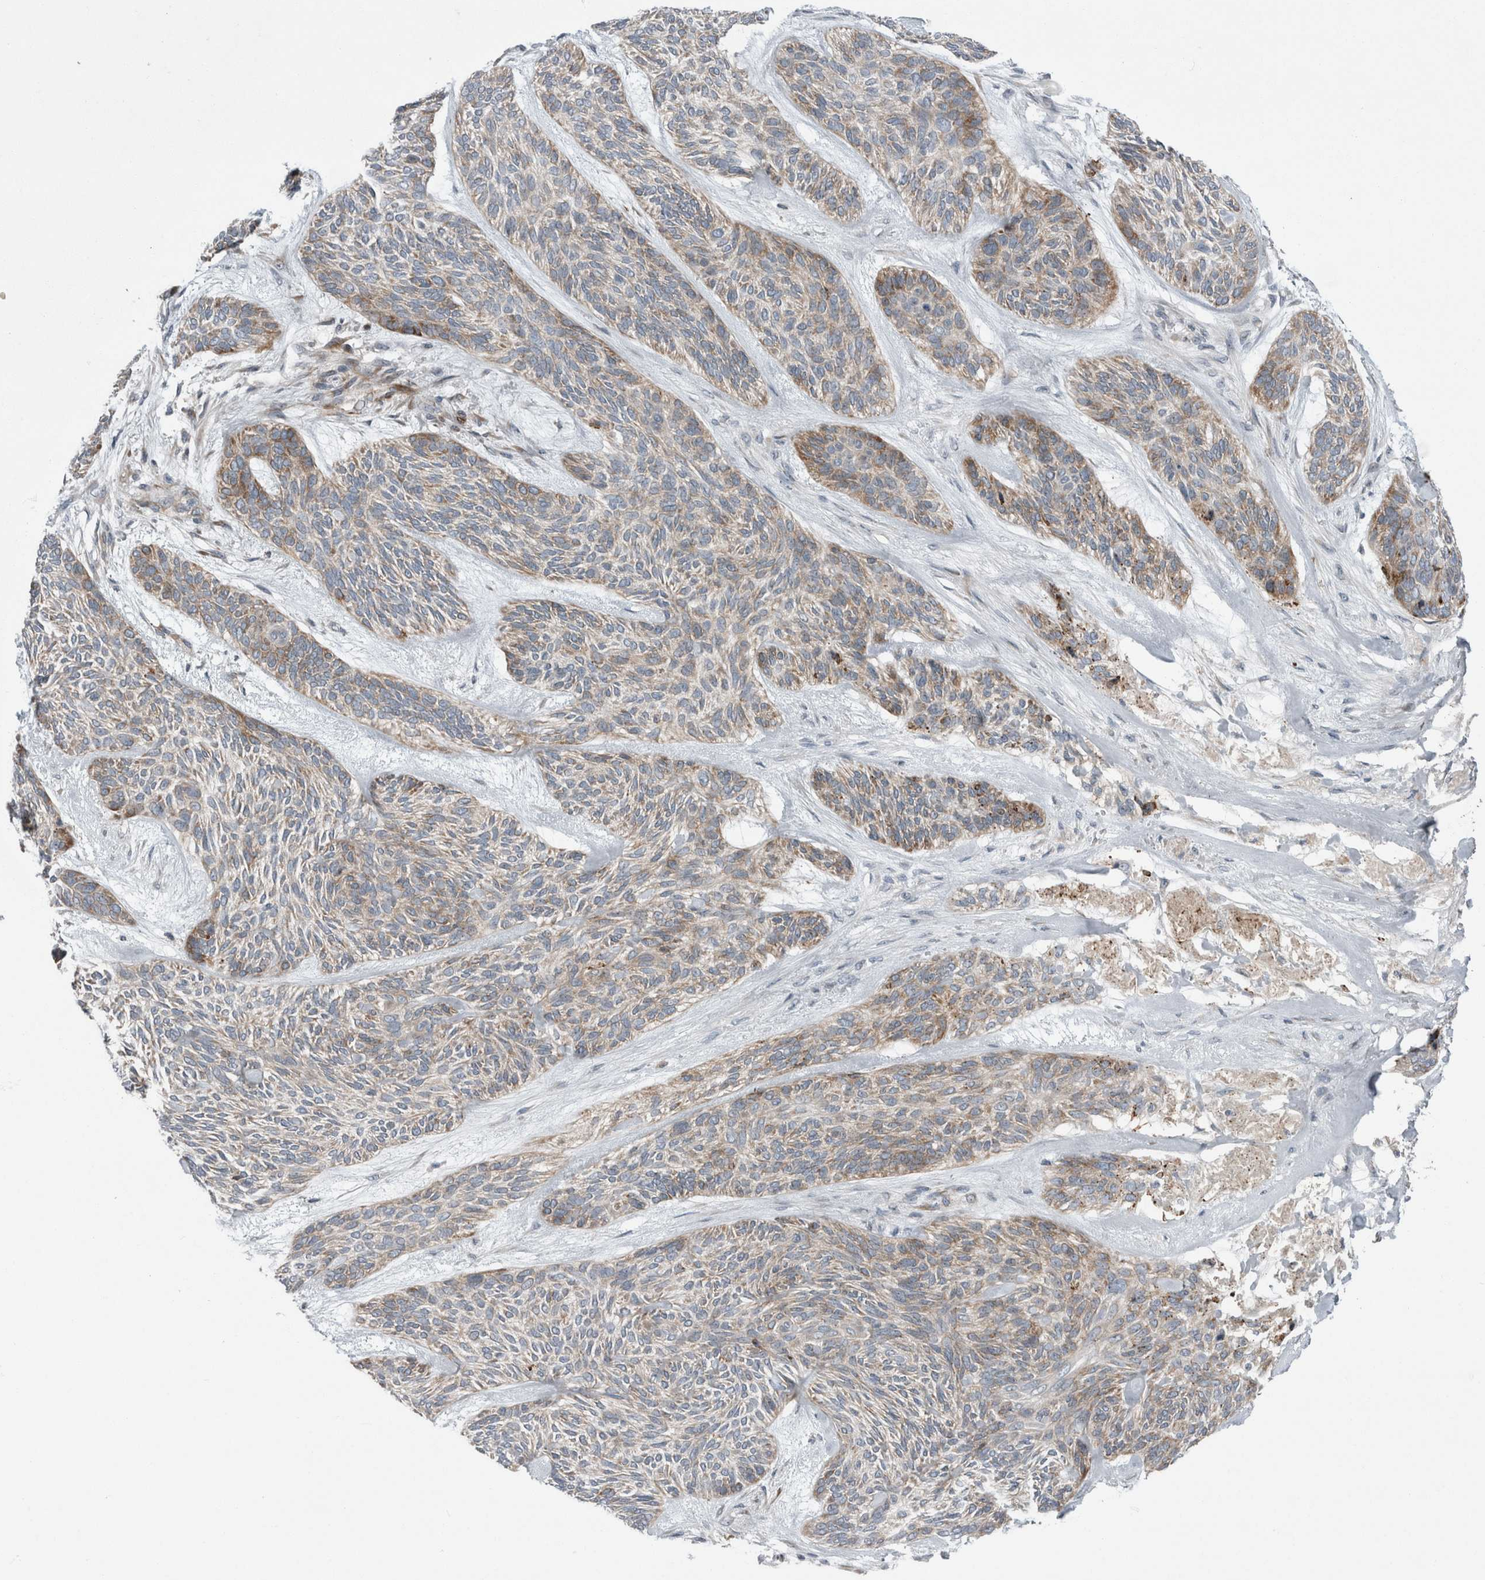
{"staining": {"intensity": "weak", "quantity": "<25%", "location": "cytoplasmic/membranous"}, "tissue": "skin cancer", "cell_type": "Tumor cells", "image_type": "cancer", "snomed": [{"axis": "morphology", "description": "Basal cell carcinoma"}, {"axis": "topography", "description": "Skin"}], "caption": "An IHC histopathology image of skin basal cell carcinoma is shown. There is no staining in tumor cells of skin basal cell carcinoma. (DAB (3,3'-diaminobenzidine) immunohistochemistry (IHC) visualized using brightfield microscopy, high magnification).", "gene": "USP25", "patient": {"sex": "male", "age": 55}}